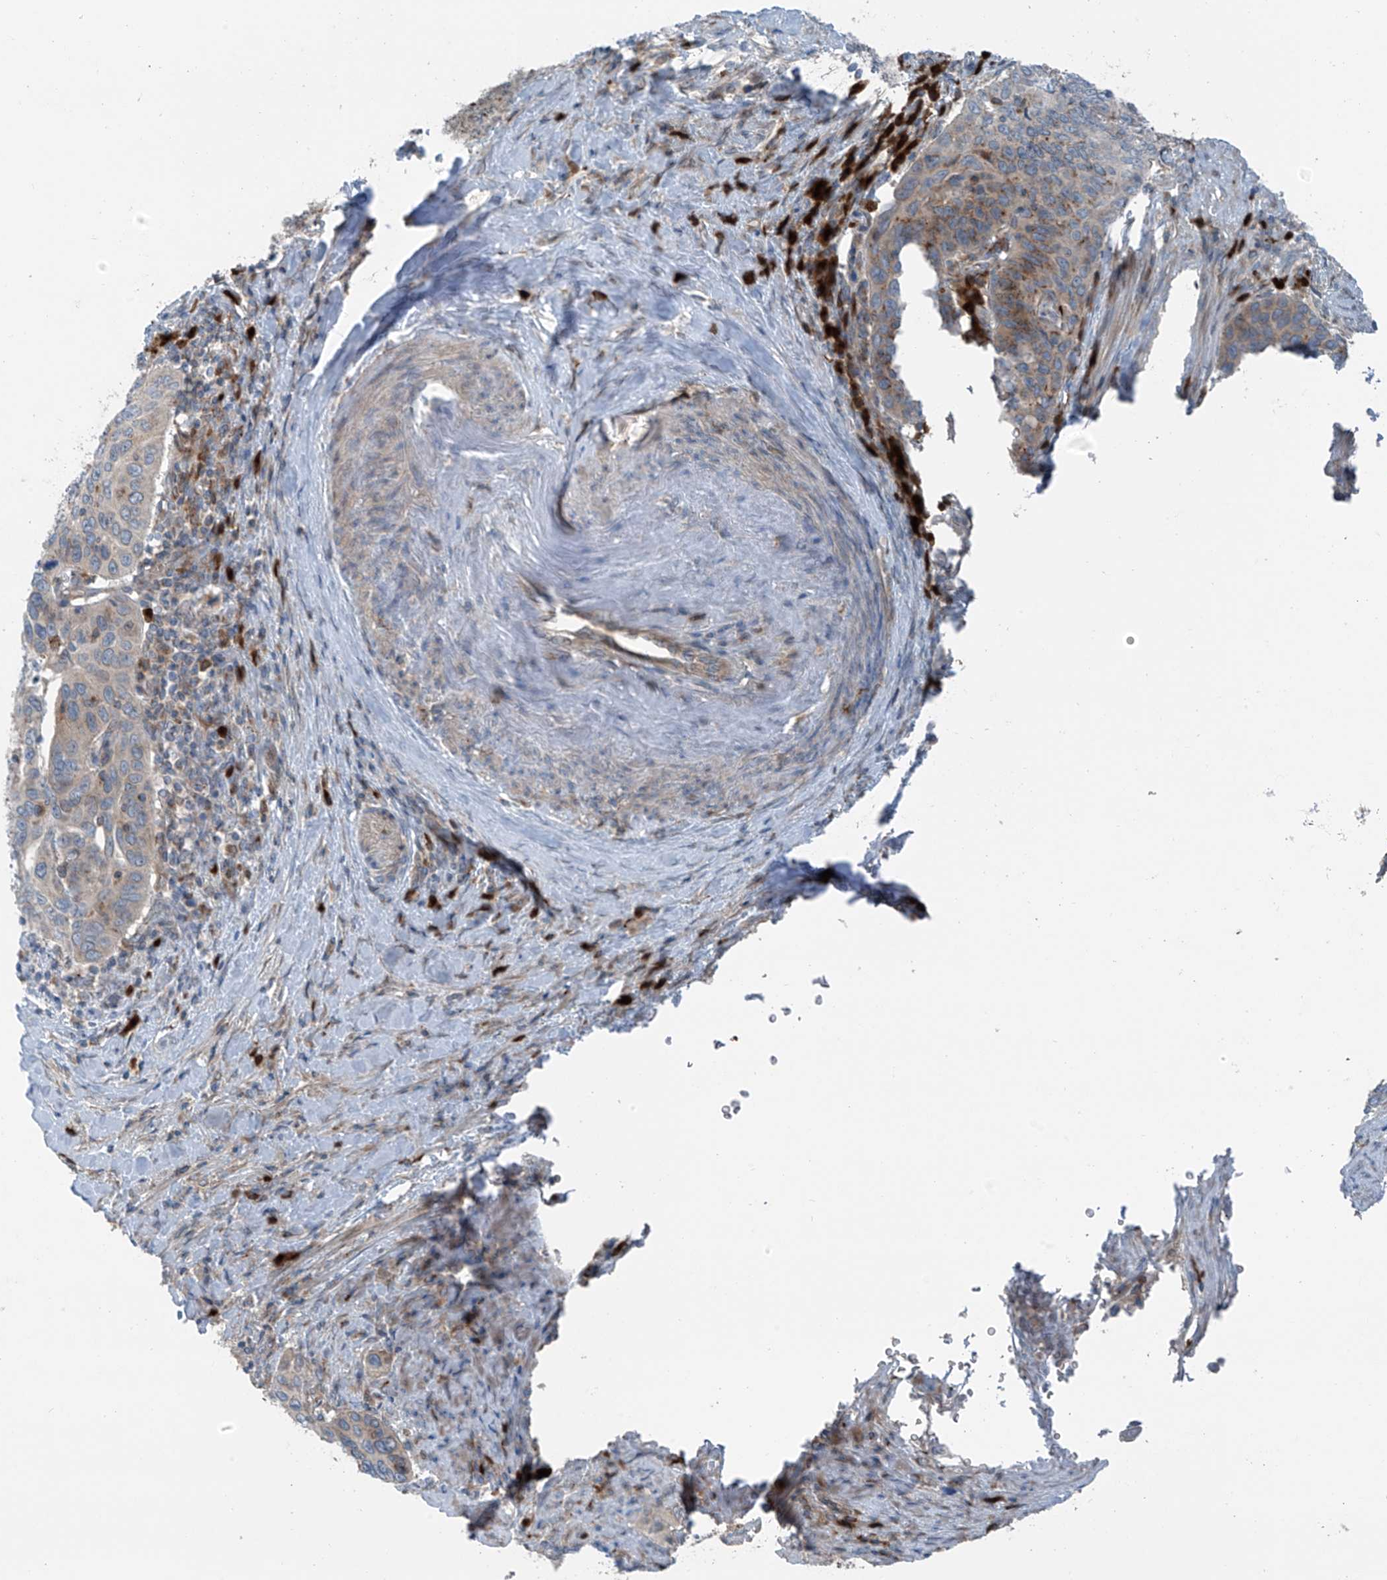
{"staining": {"intensity": "negative", "quantity": "none", "location": "none"}, "tissue": "cervical cancer", "cell_type": "Tumor cells", "image_type": "cancer", "snomed": [{"axis": "morphology", "description": "Squamous cell carcinoma, NOS"}, {"axis": "topography", "description": "Cervix"}], "caption": "The histopathology image exhibits no significant expression in tumor cells of squamous cell carcinoma (cervical).", "gene": "SLC12A6", "patient": {"sex": "female", "age": 60}}